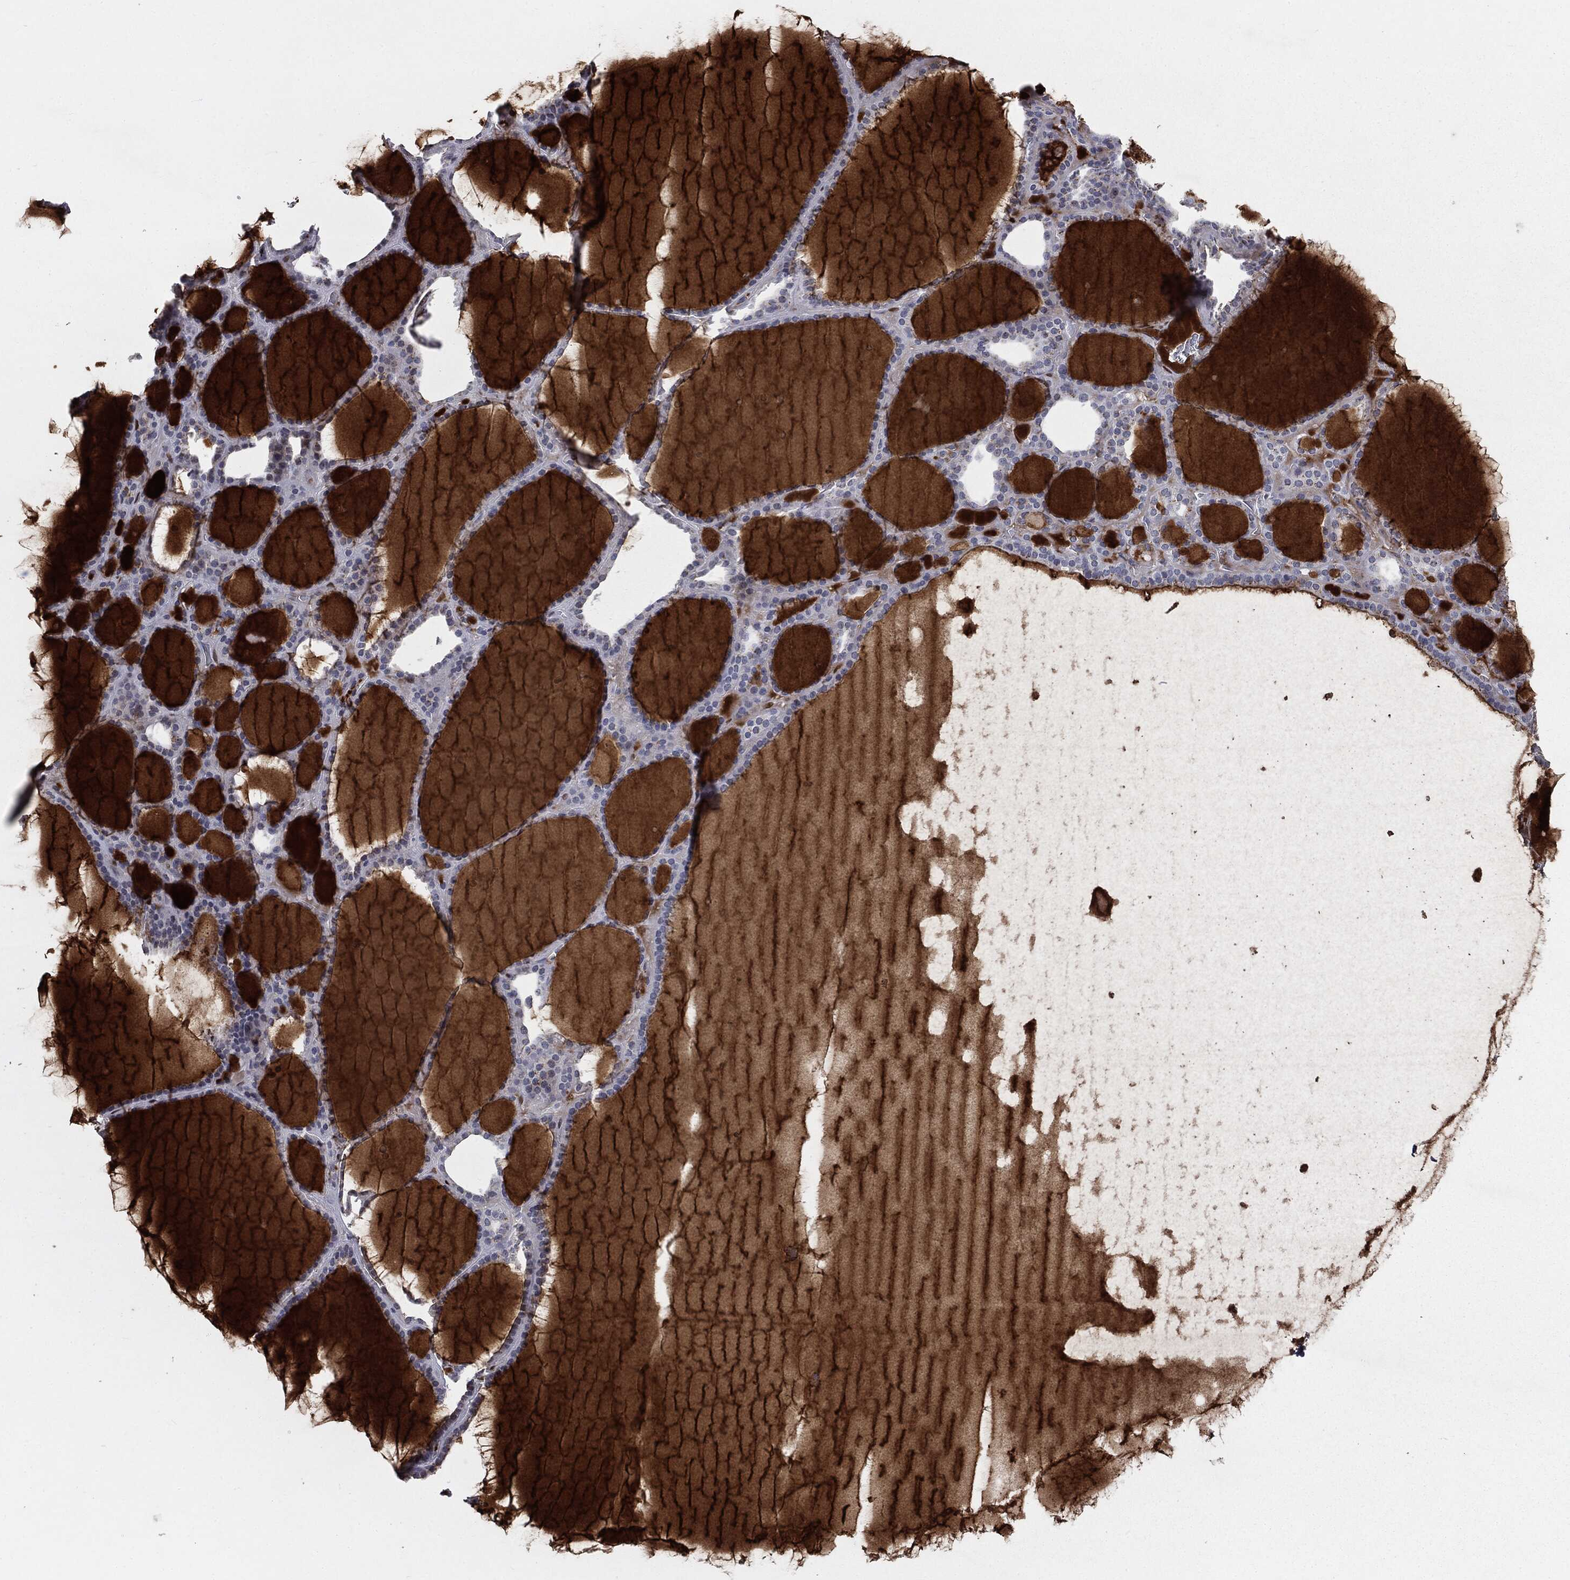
{"staining": {"intensity": "negative", "quantity": "none", "location": "none"}, "tissue": "thyroid gland", "cell_type": "Glandular cells", "image_type": "normal", "snomed": [{"axis": "morphology", "description": "Normal tissue, NOS"}, {"axis": "topography", "description": "Thyroid gland"}], "caption": "Human thyroid gland stained for a protein using immunohistochemistry reveals no staining in glandular cells.", "gene": "CASD1", "patient": {"sex": "male", "age": 63}}